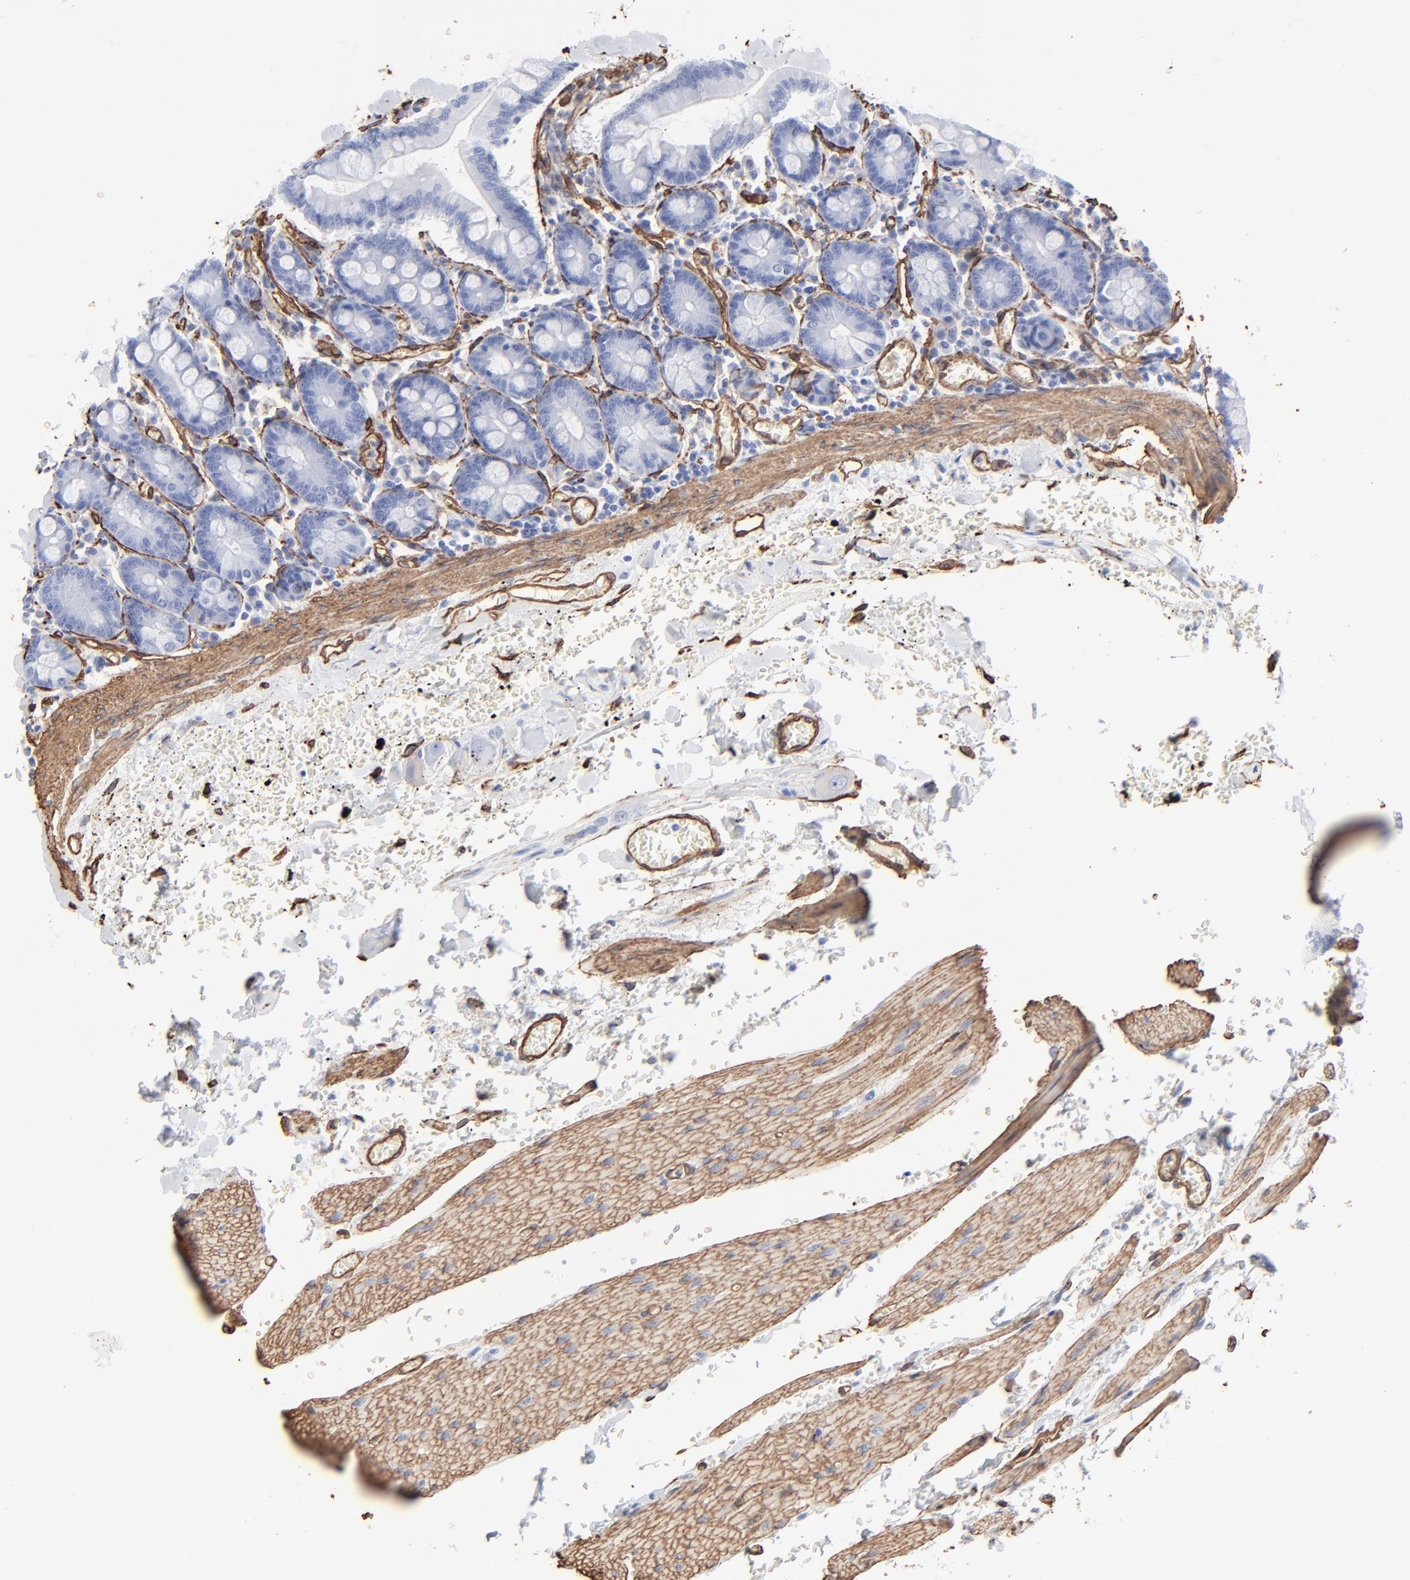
{"staining": {"intensity": "negative", "quantity": "none", "location": "none"}, "tissue": "small intestine", "cell_type": "Glandular cells", "image_type": "normal", "snomed": [{"axis": "morphology", "description": "Normal tissue, NOS"}, {"axis": "topography", "description": "Small intestine"}], "caption": "Immunohistochemical staining of benign small intestine displays no significant positivity in glandular cells.", "gene": "CAV1", "patient": {"sex": "male", "age": 71}}